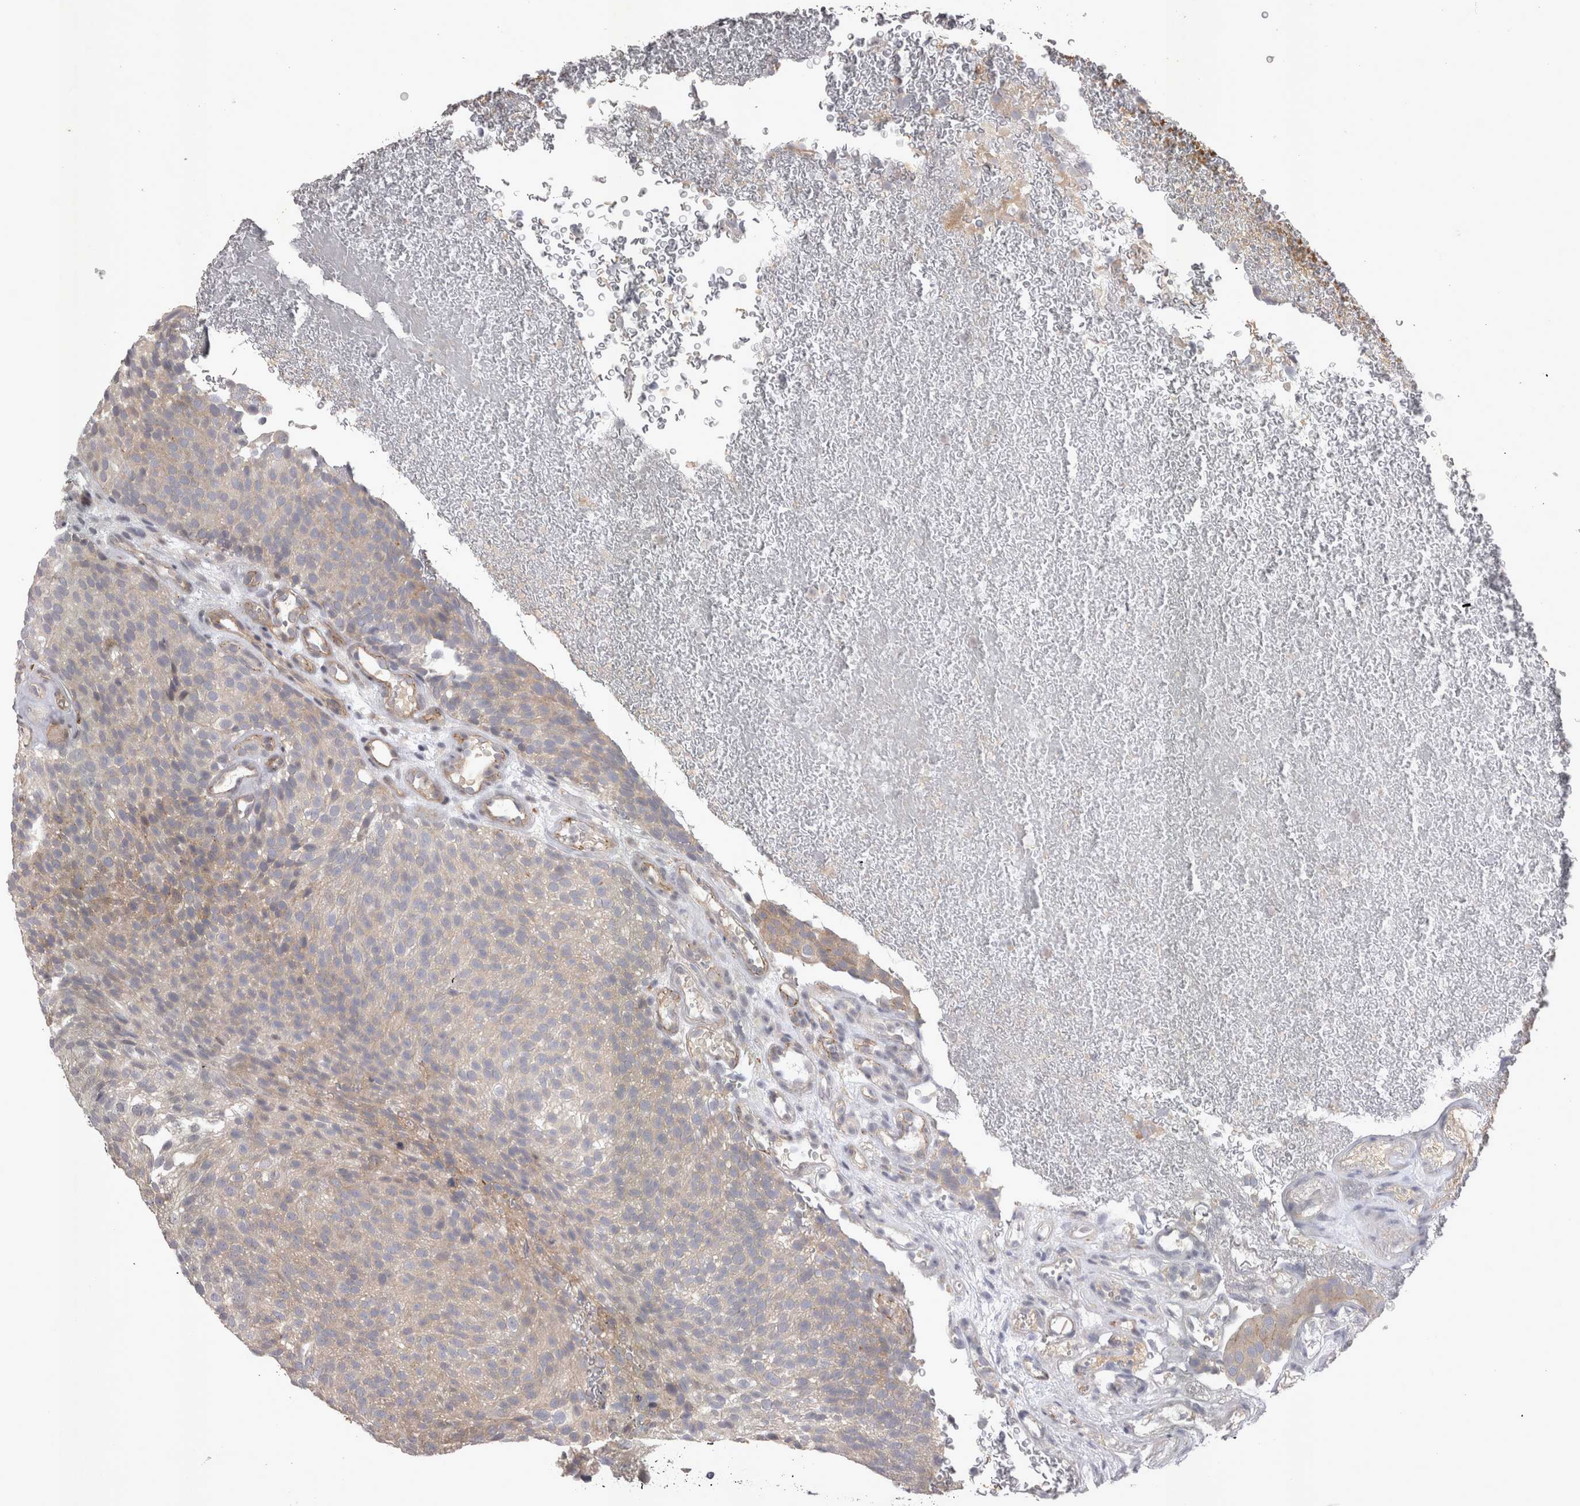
{"staining": {"intensity": "weak", "quantity": ">75%", "location": "cytoplasmic/membranous"}, "tissue": "urothelial cancer", "cell_type": "Tumor cells", "image_type": "cancer", "snomed": [{"axis": "morphology", "description": "Urothelial carcinoma, Low grade"}, {"axis": "topography", "description": "Urinary bladder"}], "caption": "IHC (DAB (3,3'-diaminobenzidine)) staining of human urothelial carcinoma (low-grade) displays weak cytoplasmic/membranous protein positivity in about >75% of tumor cells.", "gene": "CTBS", "patient": {"sex": "male", "age": 78}}